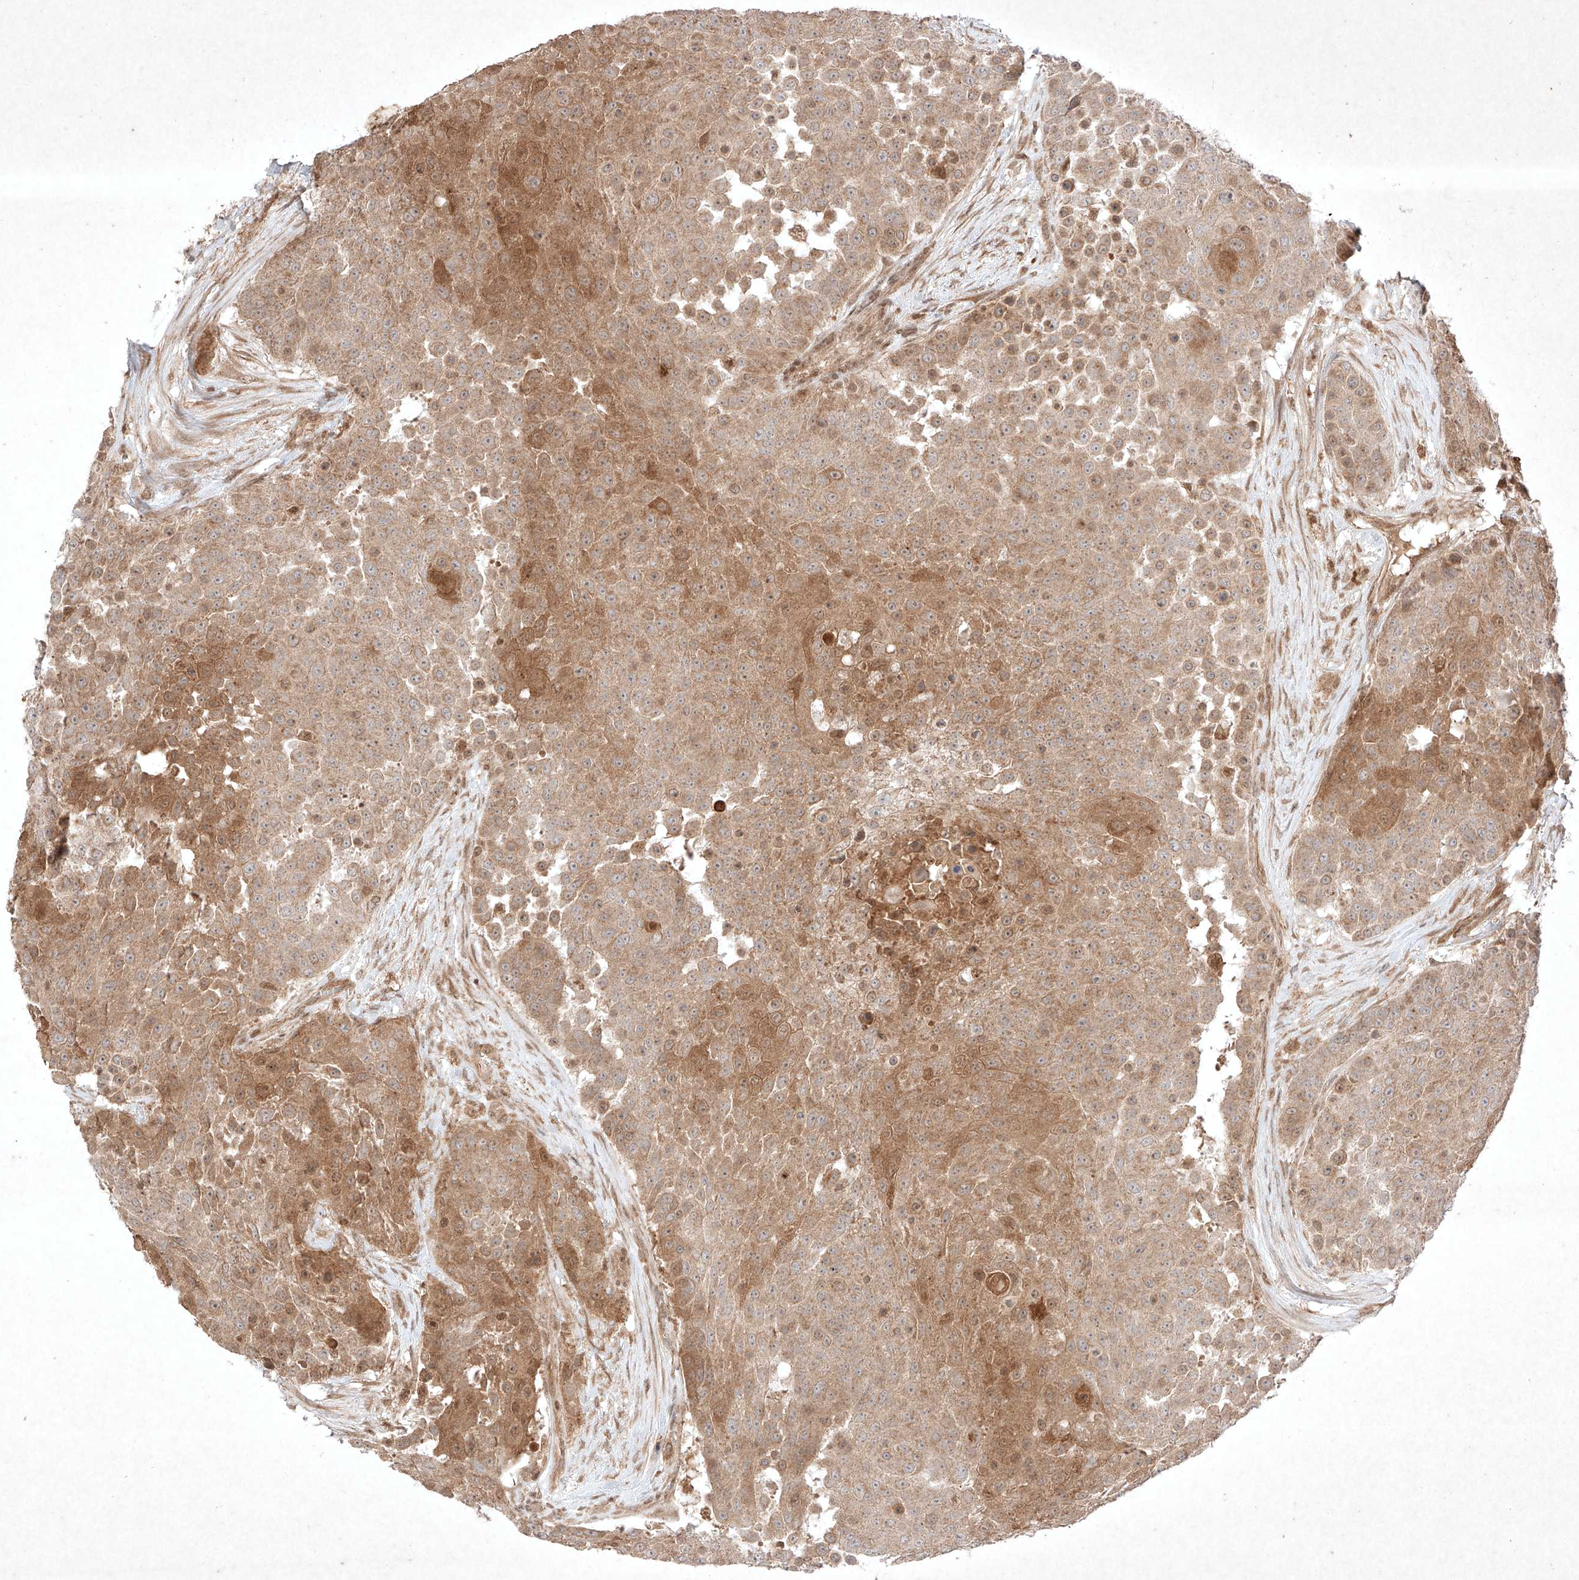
{"staining": {"intensity": "moderate", "quantity": ">75%", "location": "cytoplasmic/membranous"}, "tissue": "urothelial cancer", "cell_type": "Tumor cells", "image_type": "cancer", "snomed": [{"axis": "morphology", "description": "Urothelial carcinoma, High grade"}, {"axis": "topography", "description": "Urinary bladder"}], "caption": "A high-resolution histopathology image shows IHC staining of urothelial cancer, which reveals moderate cytoplasmic/membranous staining in approximately >75% of tumor cells.", "gene": "RNF31", "patient": {"sex": "female", "age": 63}}